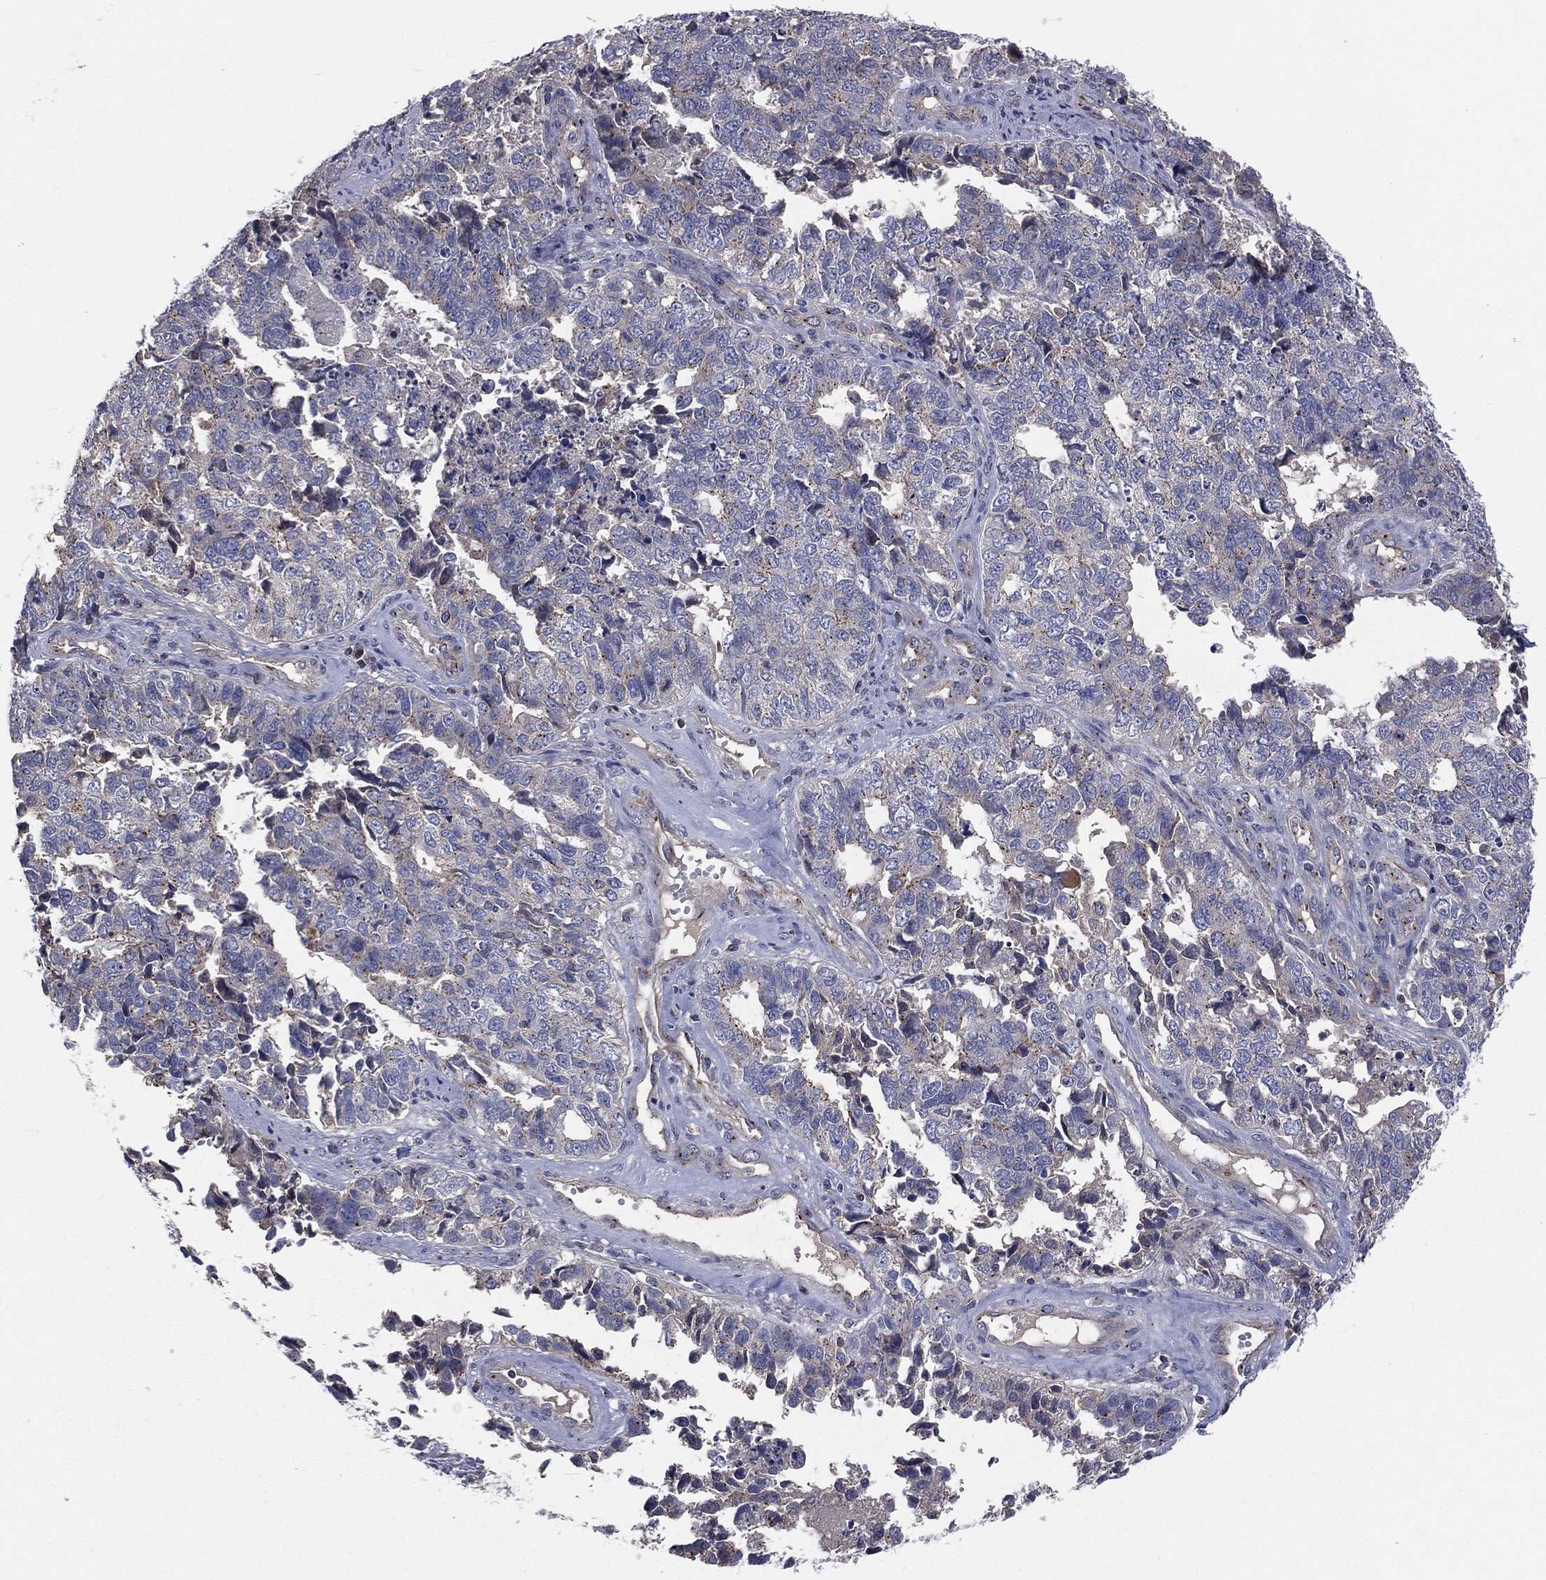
{"staining": {"intensity": "negative", "quantity": "none", "location": "none"}, "tissue": "cervical cancer", "cell_type": "Tumor cells", "image_type": "cancer", "snomed": [{"axis": "morphology", "description": "Squamous cell carcinoma, NOS"}, {"axis": "topography", "description": "Cervix"}], "caption": "An immunohistochemistry histopathology image of squamous cell carcinoma (cervical) is shown. There is no staining in tumor cells of squamous cell carcinoma (cervical). (Stains: DAB IHC with hematoxylin counter stain, Microscopy: brightfield microscopy at high magnification).", "gene": "CROCC", "patient": {"sex": "female", "age": 63}}